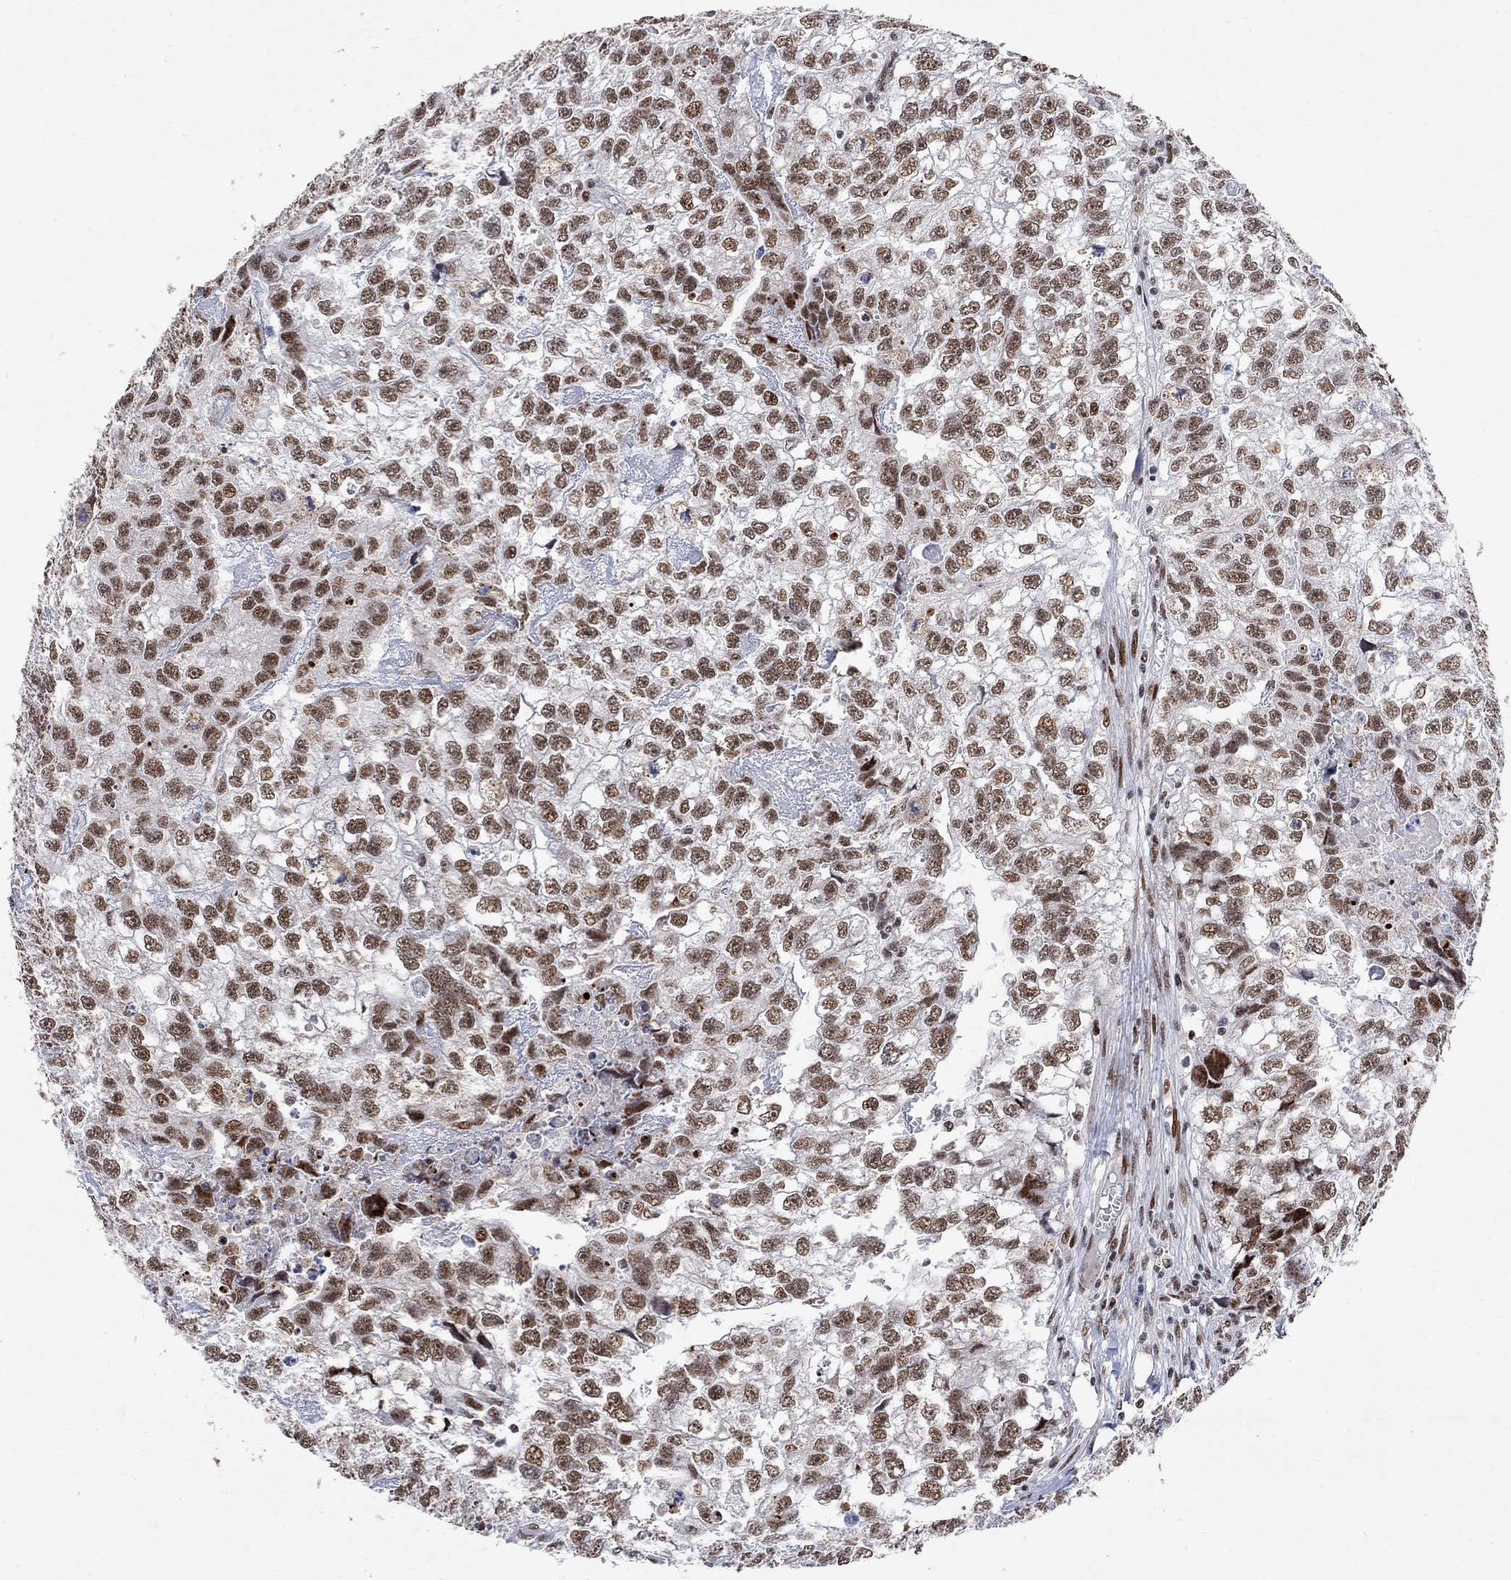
{"staining": {"intensity": "moderate", "quantity": ">75%", "location": "nuclear"}, "tissue": "testis cancer", "cell_type": "Tumor cells", "image_type": "cancer", "snomed": [{"axis": "morphology", "description": "Carcinoma, Embryonal, NOS"}, {"axis": "morphology", "description": "Teratoma, malignant, NOS"}, {"axis": "topography", "description": "Testis"}], "caption": "The image exhibits staining of testis cancer, revealing moderate nuclear protein expression (brown color) within tumor cells.", "gene": "E4F1", "patient": {"sex": "male", "age": 44}}